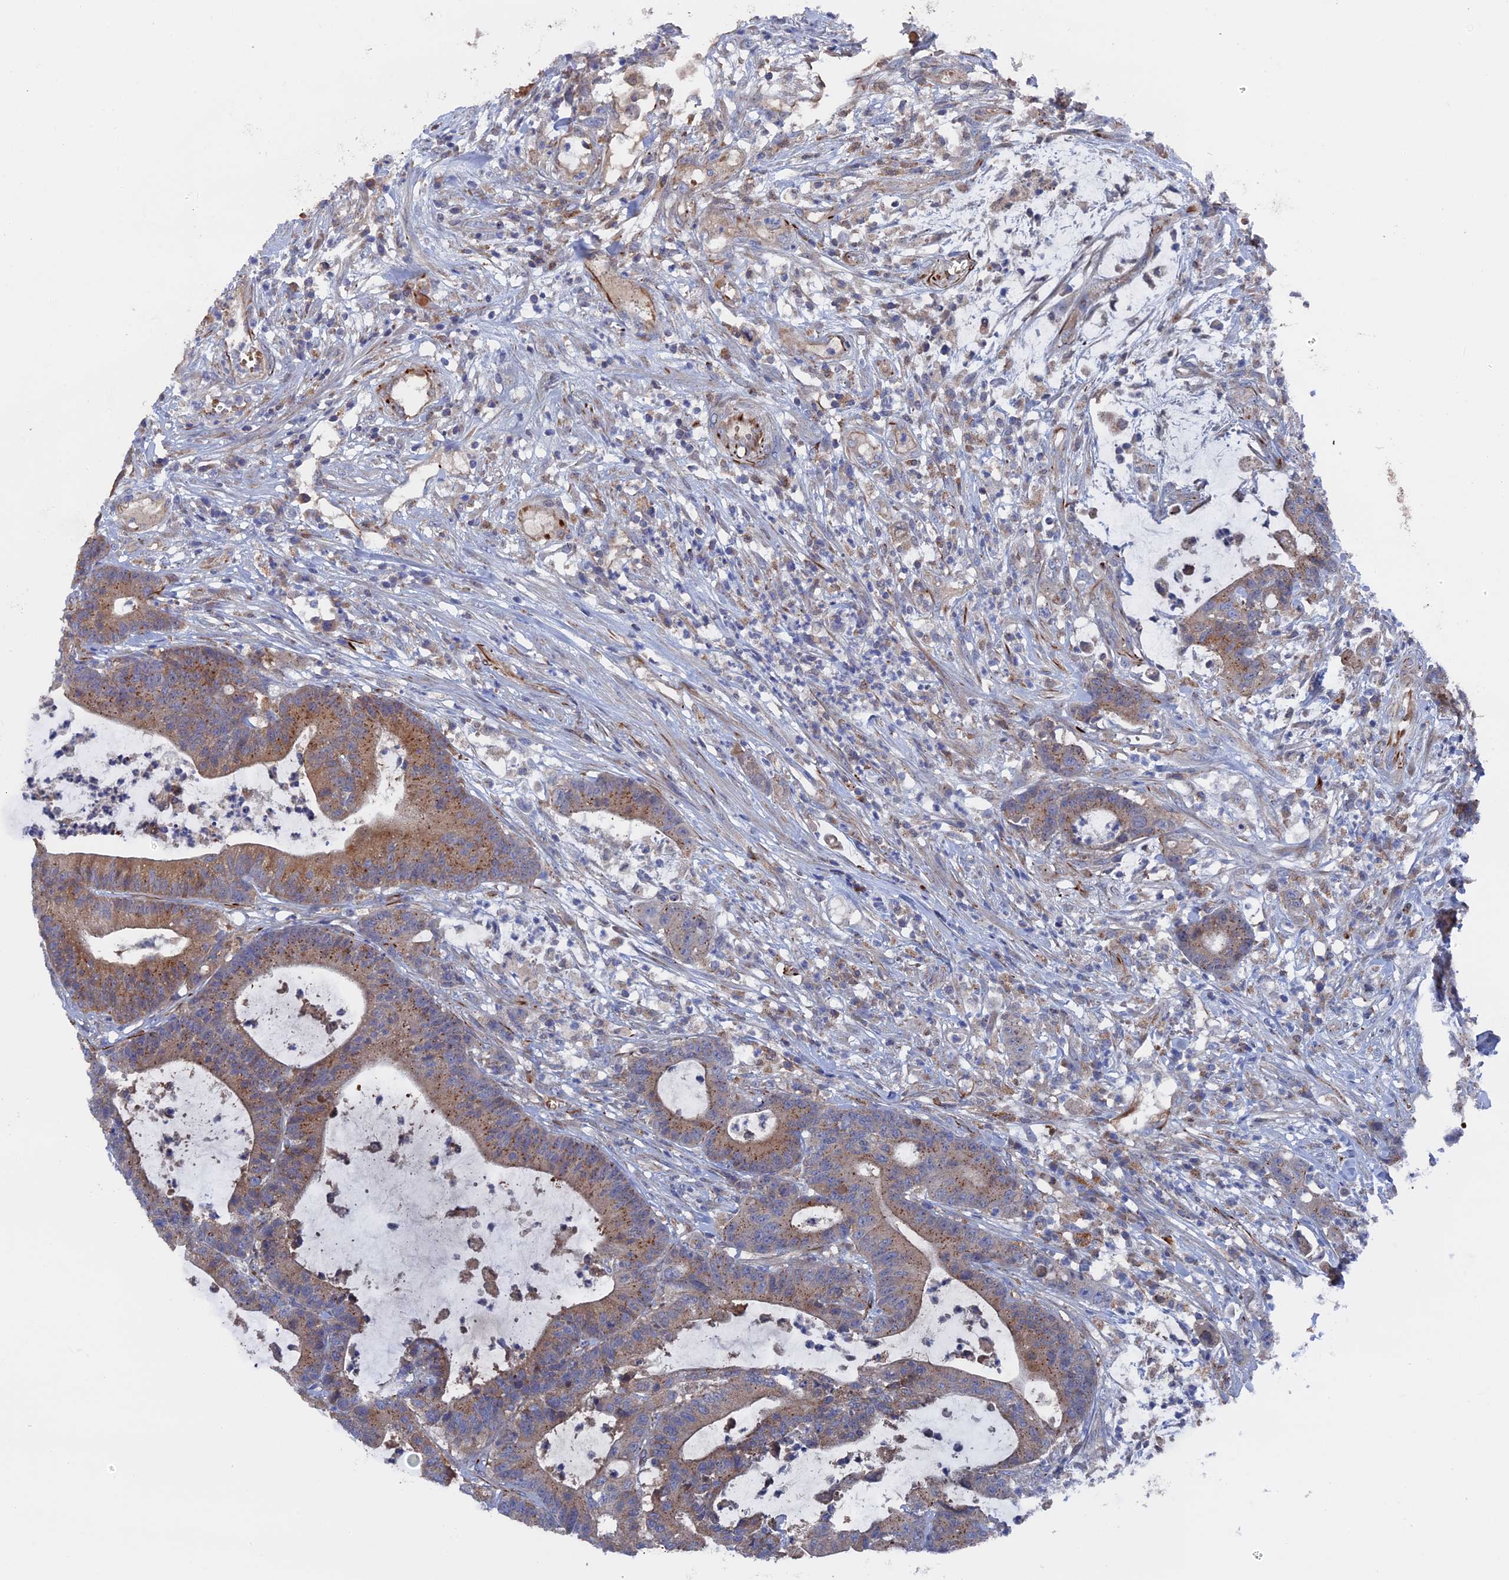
{"staining": {"intensity": "moderate", "quantity": ">75%", "location": "cytoplasmic/membranous"}, "tissue": "colorectal cancer", "cell_type": "Tumor cells", "image_type": "cancer", "snomed": [{"axis": "morphology", "description": "Adenocarcinoma, NOS"}, {"axis": "topography", "description": "Colon"}], "caption": "Immunohistochemistry of human colorectal adenocarcinoma exhibits medium levels of moderate cytoplasmic/membranous expression in about >75% of tumor cells.", "gene": "SMG9", "patient": {"sex": "female", "age": 84}}